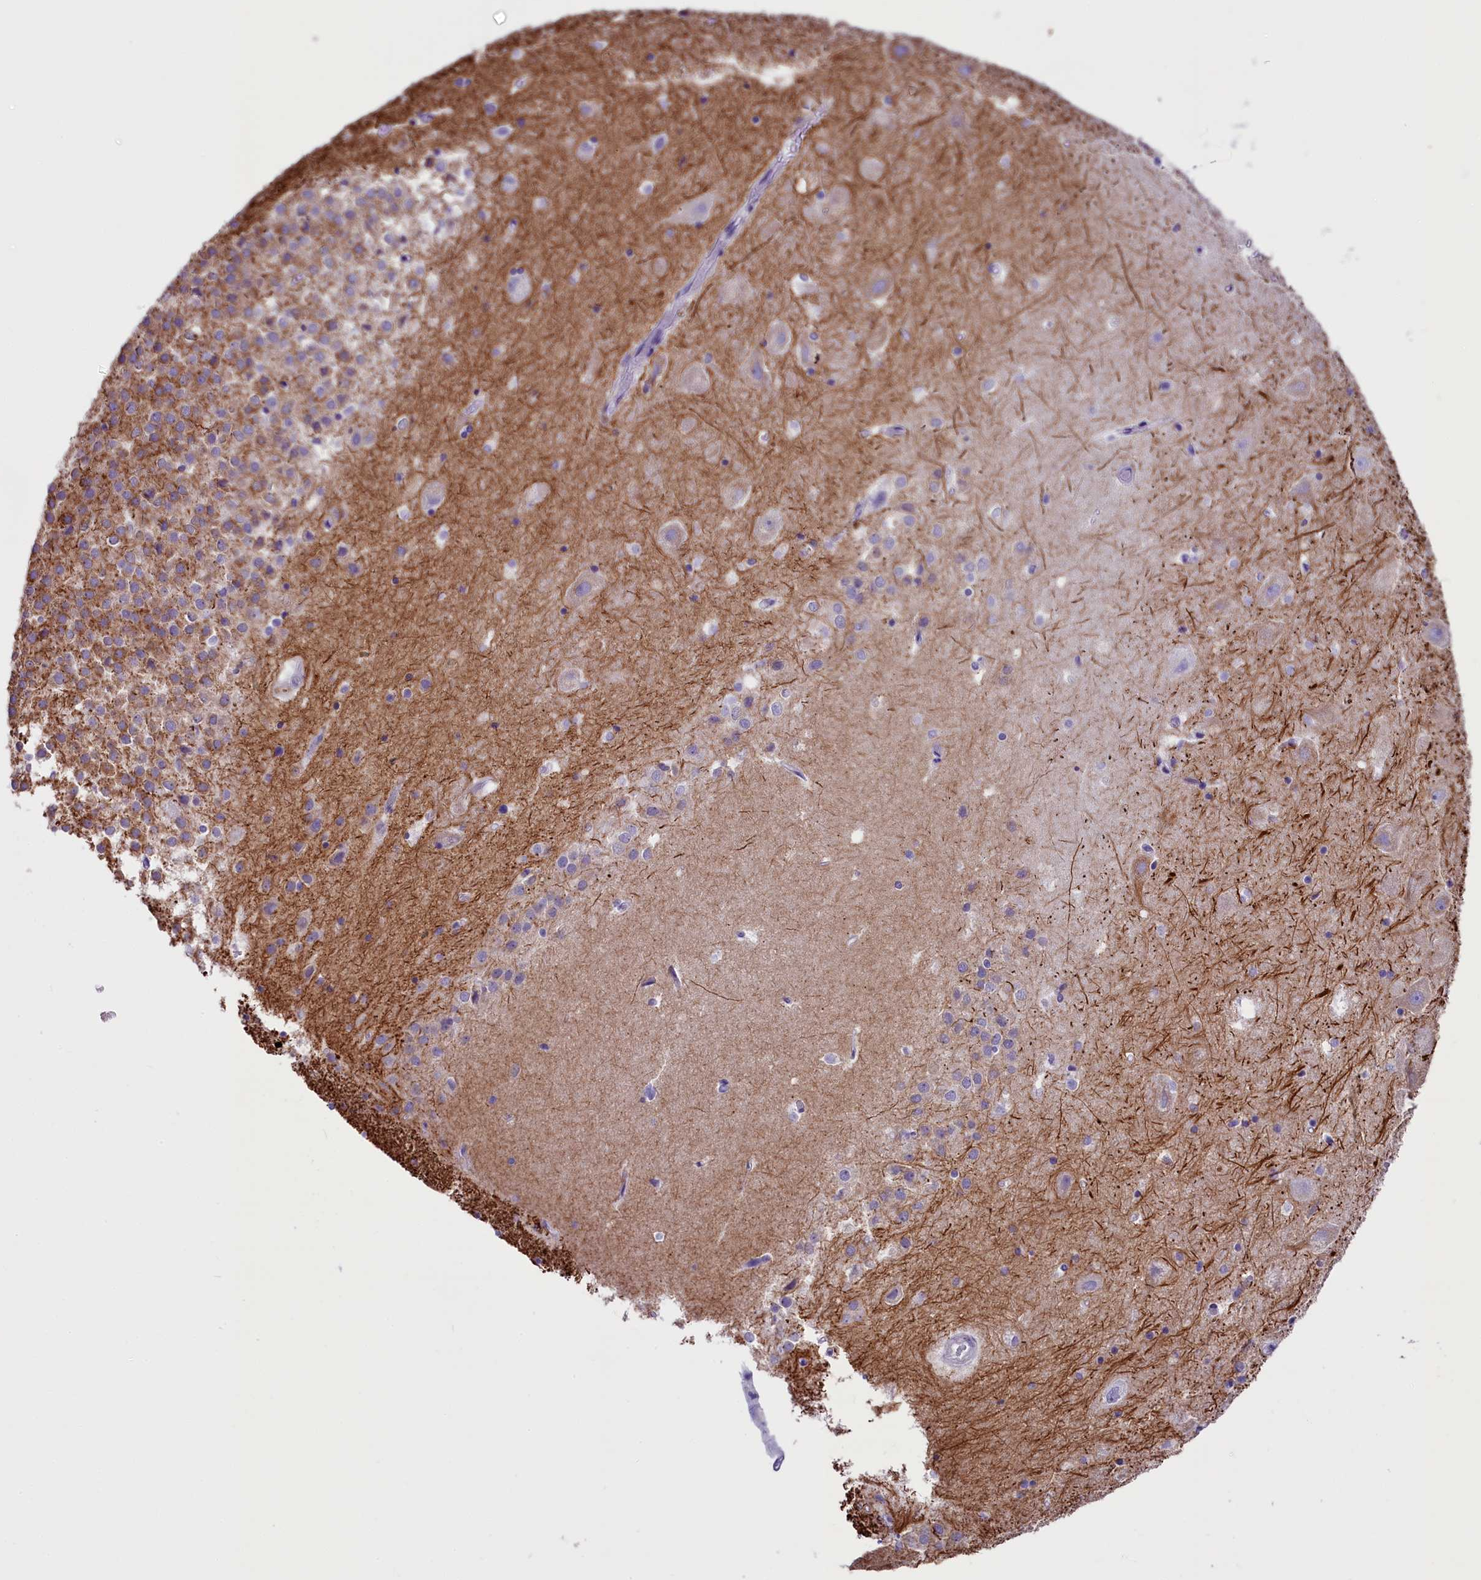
{"staining": {"intensity": "negative", "quantity": "none", "location": "none"}, "tissue": "hippocampus", "cell_type": "Glial cells", "image_type": "normal", "snomed": [{"axis": "morphology", "description": "Normal tissue, NOS"}, {"axis": "topography", "description": "Hippocampus"}], "caption": "High power microscopy micrograph of an immunohistochemistry (IHC) image of unremarkable hippocampus, revealing no significant positivity in glial cells.", "gene": "SKIDA1", "patient": {"sex": "female", "age": 52}}